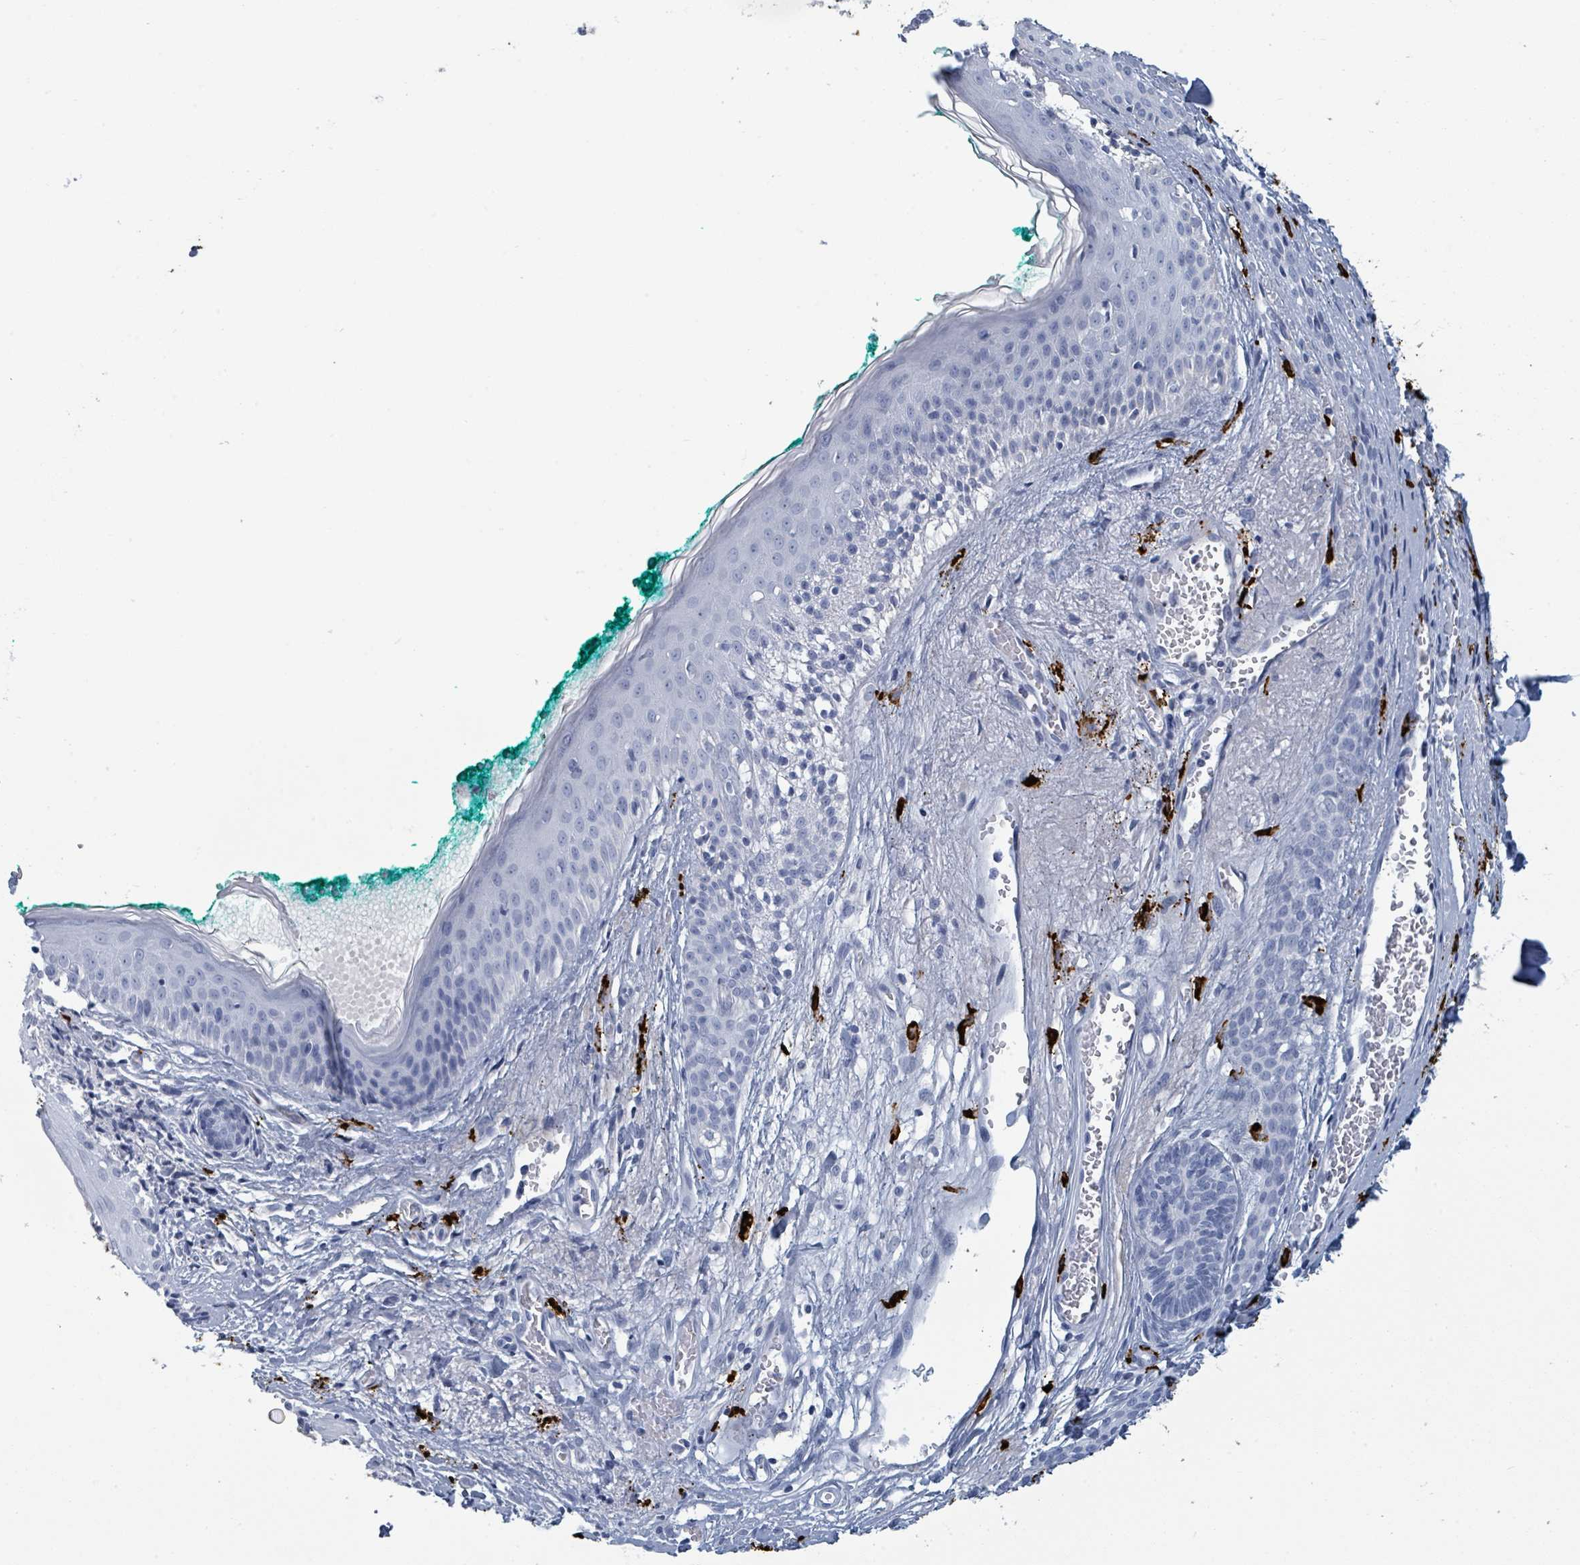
{"staining": {"intensity": "negative", "quantity": "none", "location": "none"}, "tissue": "skin cancer", "cell_type": "Tumor cells", "image_type": "cancer", "snomed": [{"axis": "morphology", "description": "Basal cell carcinoma"}, {"axis": "topography", "description": "Skin"}], "caption": "Protein analysis of basal cell carcinoma (skin) displays no significant expression in tumor cells.", "gene": "VPS13D", "patient": {"sex": "male", "age": 61}}